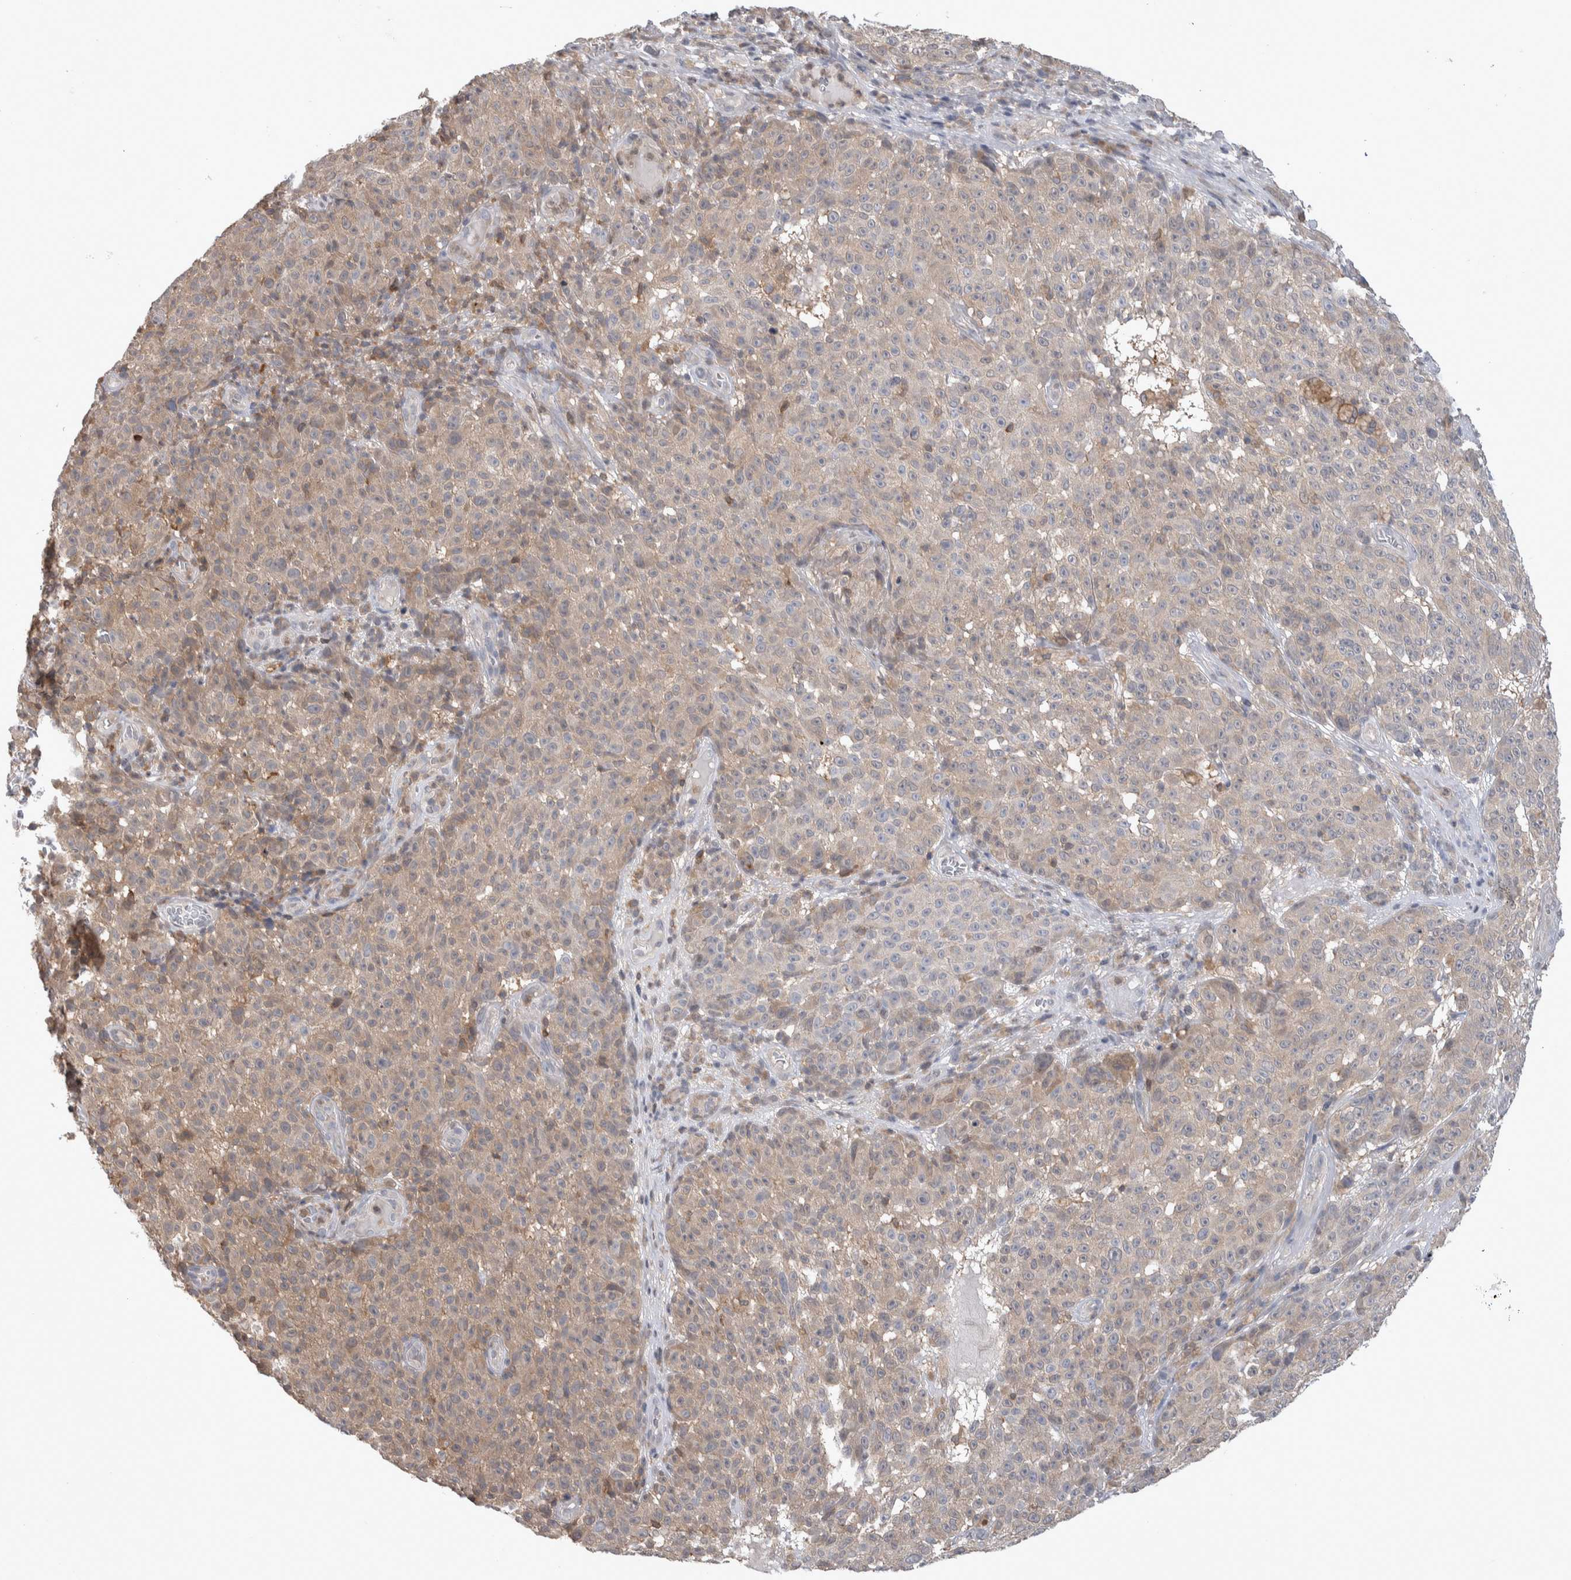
{"staining": {"intensity": "weak", "quantity": "25%-75%", "location": "cytoplasmic/membranous"}, "tissue": "melanoma", "cell_type": "Tumor cells", "image_type": "cancer", "snomed": [{"axis": "morphology", "description": "Malignant melanoma, NOS"}, {"axis": "topography", "description": "Skin"}], "caption": "Immunohistochemistry (DAB (3,3'-diaminobenzidine)) staining of melanoma displays weak cytoplasmic/membranous protein expression in approximately 25%-75% of tumor cells.", "gene": "HTATIP2", "patient": {"sex": "female", "age": 82}}